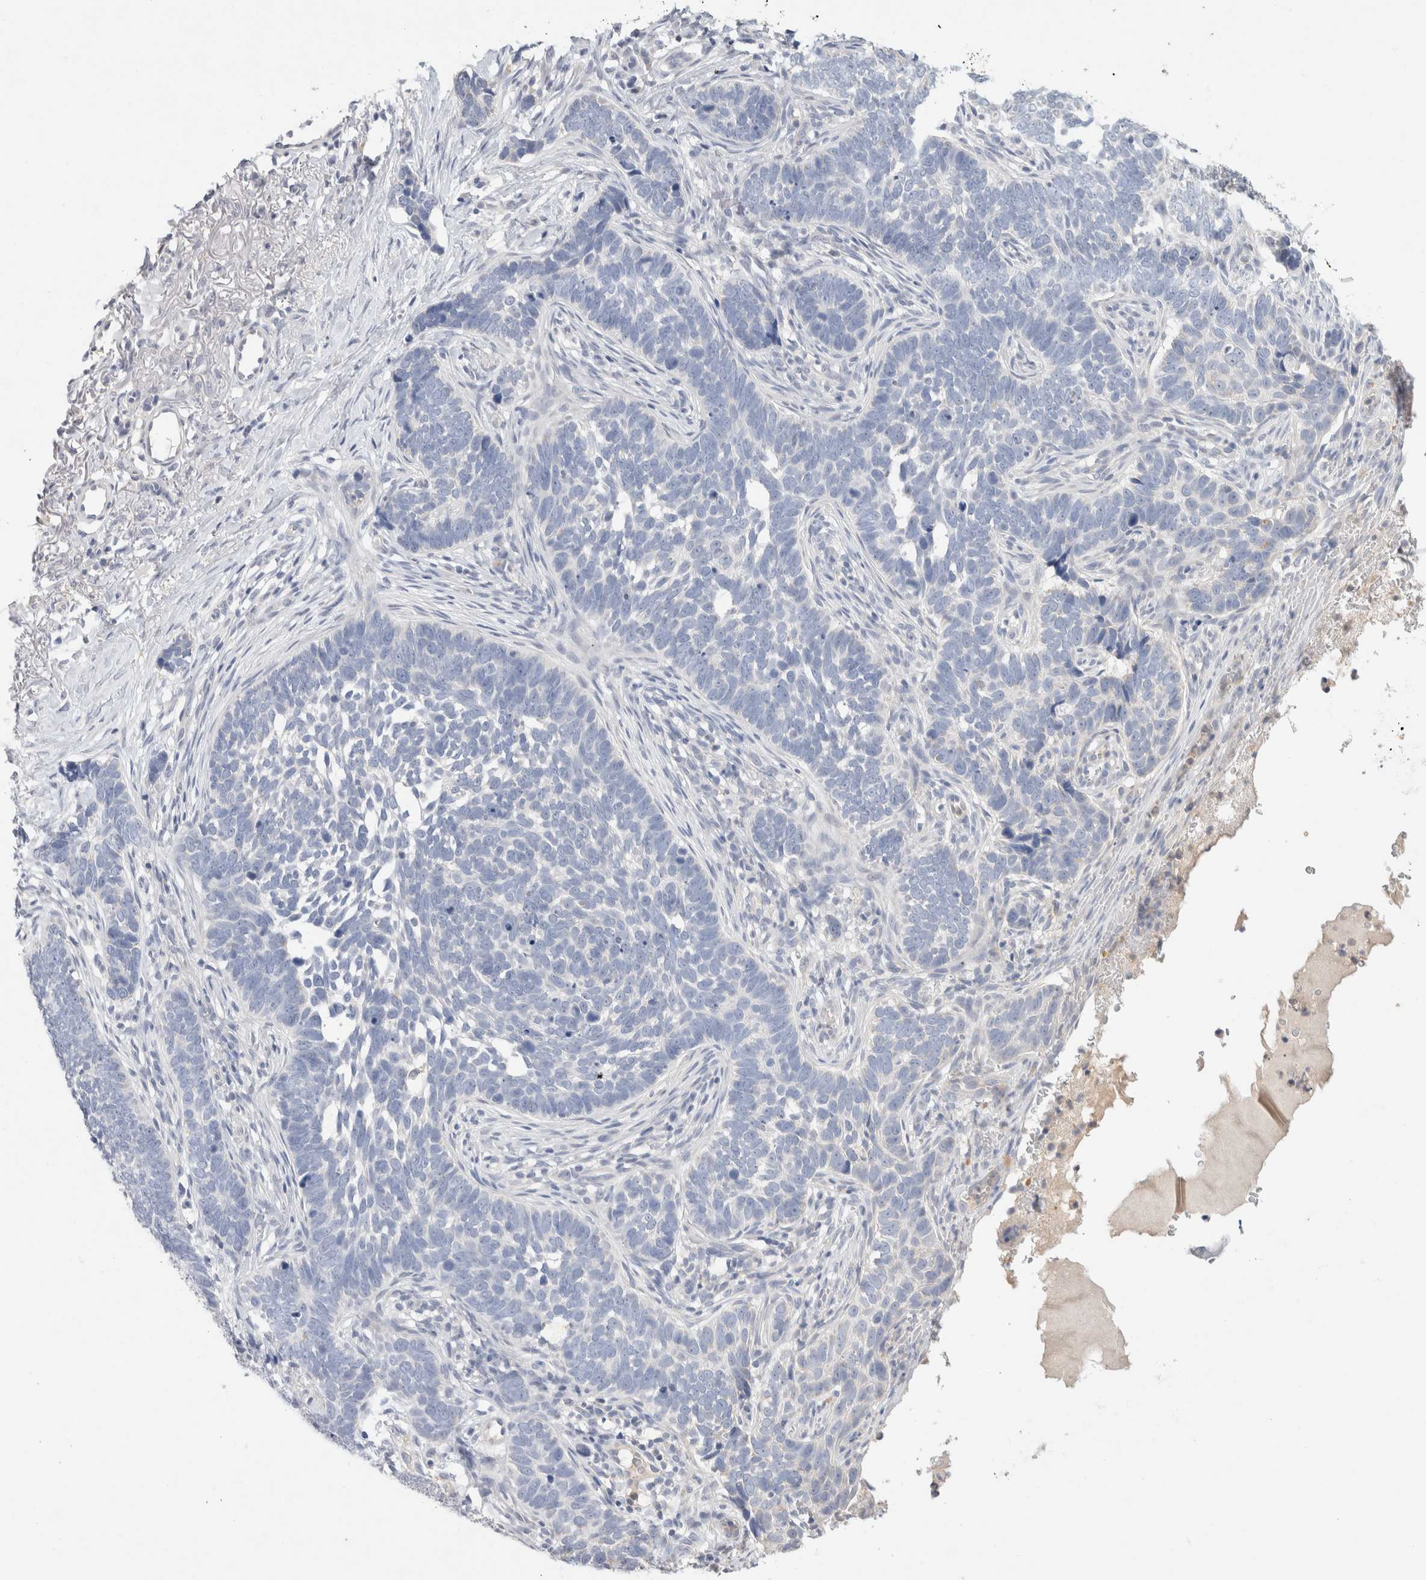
{"staining": {"intensity": "negative", "quantity": "none", "location": "none"}, "tissue": "skin cancer", "cell_type": "Tumor cells", "image_type": "cancer", "snomed": [{"axis": "morphology", "description": "Normal tissue, NOS"}, {"axis": "morphology", "description": "Basal cell carcinoma"}, {"axis": "topography", "description": "Skin"}], "caption": "Skin basal cell carcinoma was stained to show a protein in brown. There is no significant expression in tumor cells.", "gene": "MPP2", "patient": {"sex": "male", "age": 77}}